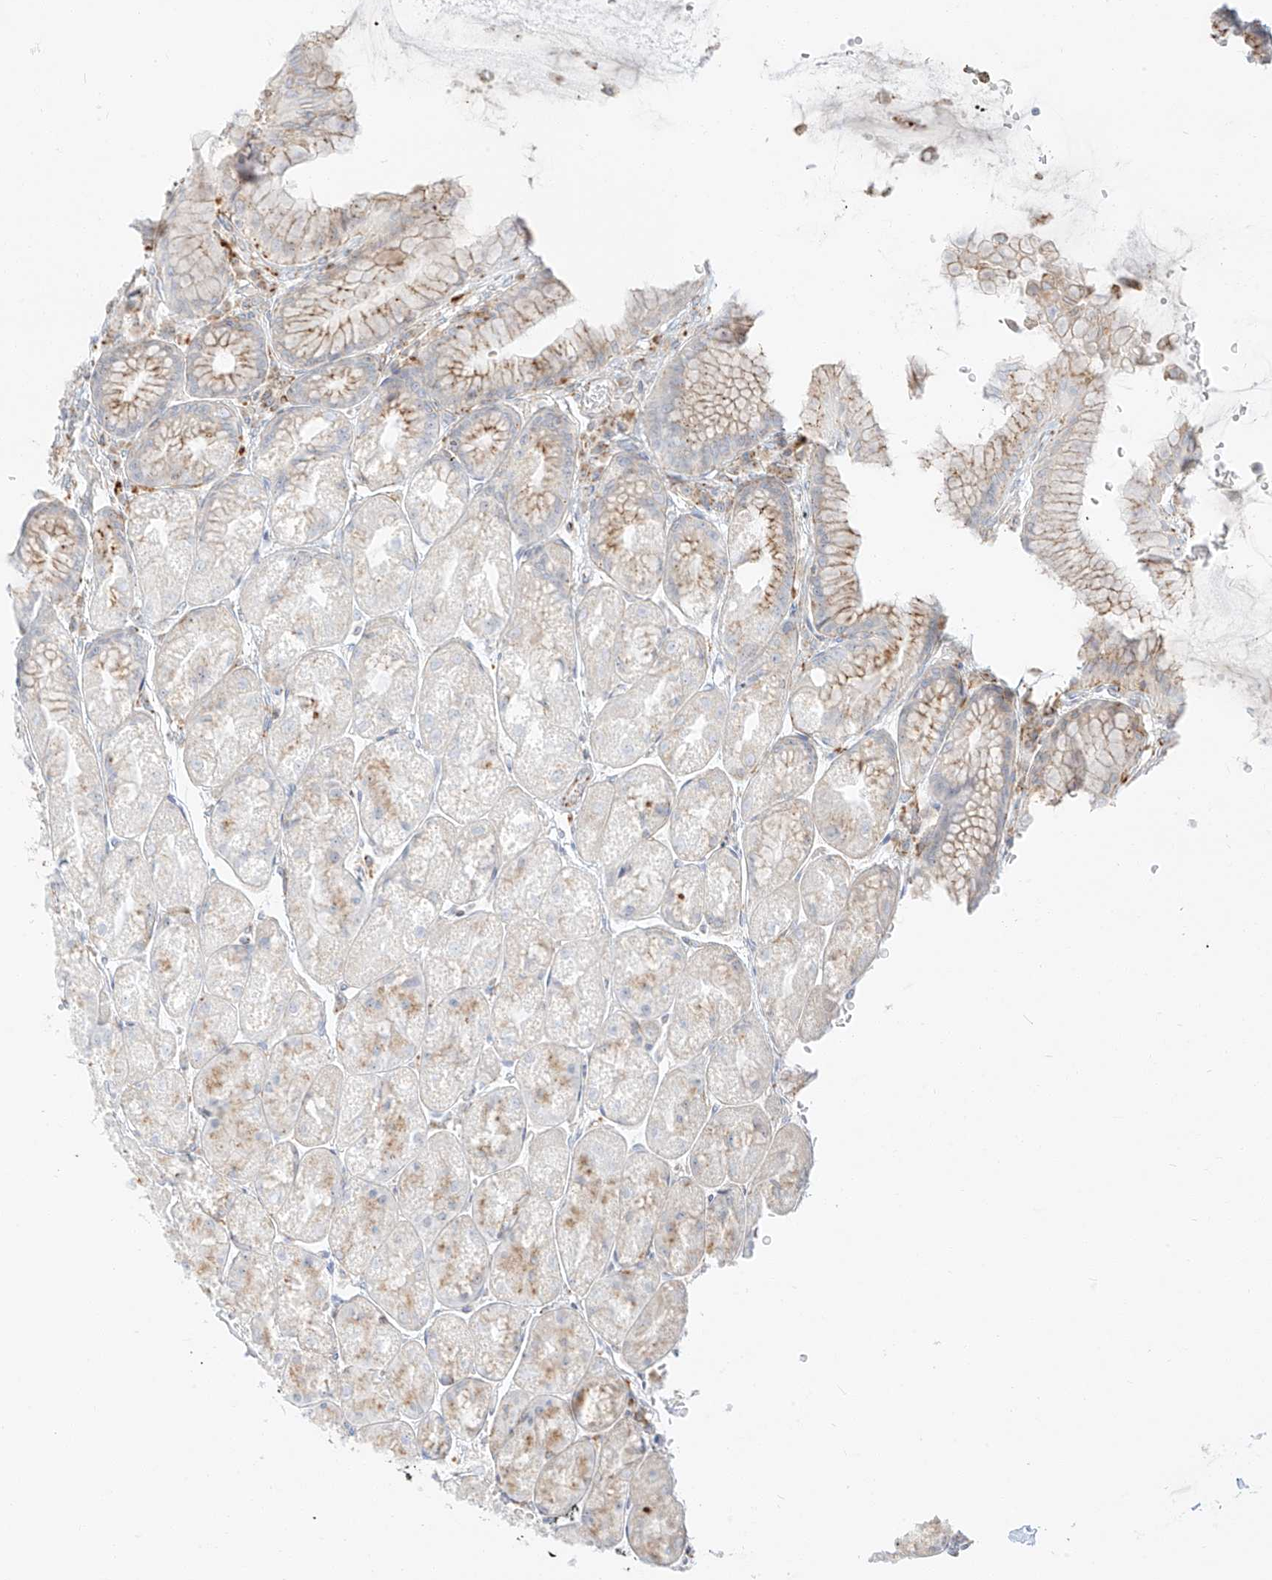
{"staining": {"intensity": "moderate", "quantity": "<25%", "location": "cytoplasmic/membranous"}, "tissue": "stomach", "cell_type": "Glandular cells", "image_type": "normal", "snomed": [{"axis": "morphology", "description": "Normal tissue, NOS"}, {"axis": "topography", "description": "Stomach"}], "caption": "DAB immunohistochemical staining of unremarkable human stomach displays moderate cytoplasmic/membranous protein expression in approximately <25% of glandular cells. (DAB IHC with brightfield microscopy, high magnification).", "gene": "SLC35F6", "patient": {"sex": "male", "age": 57}}